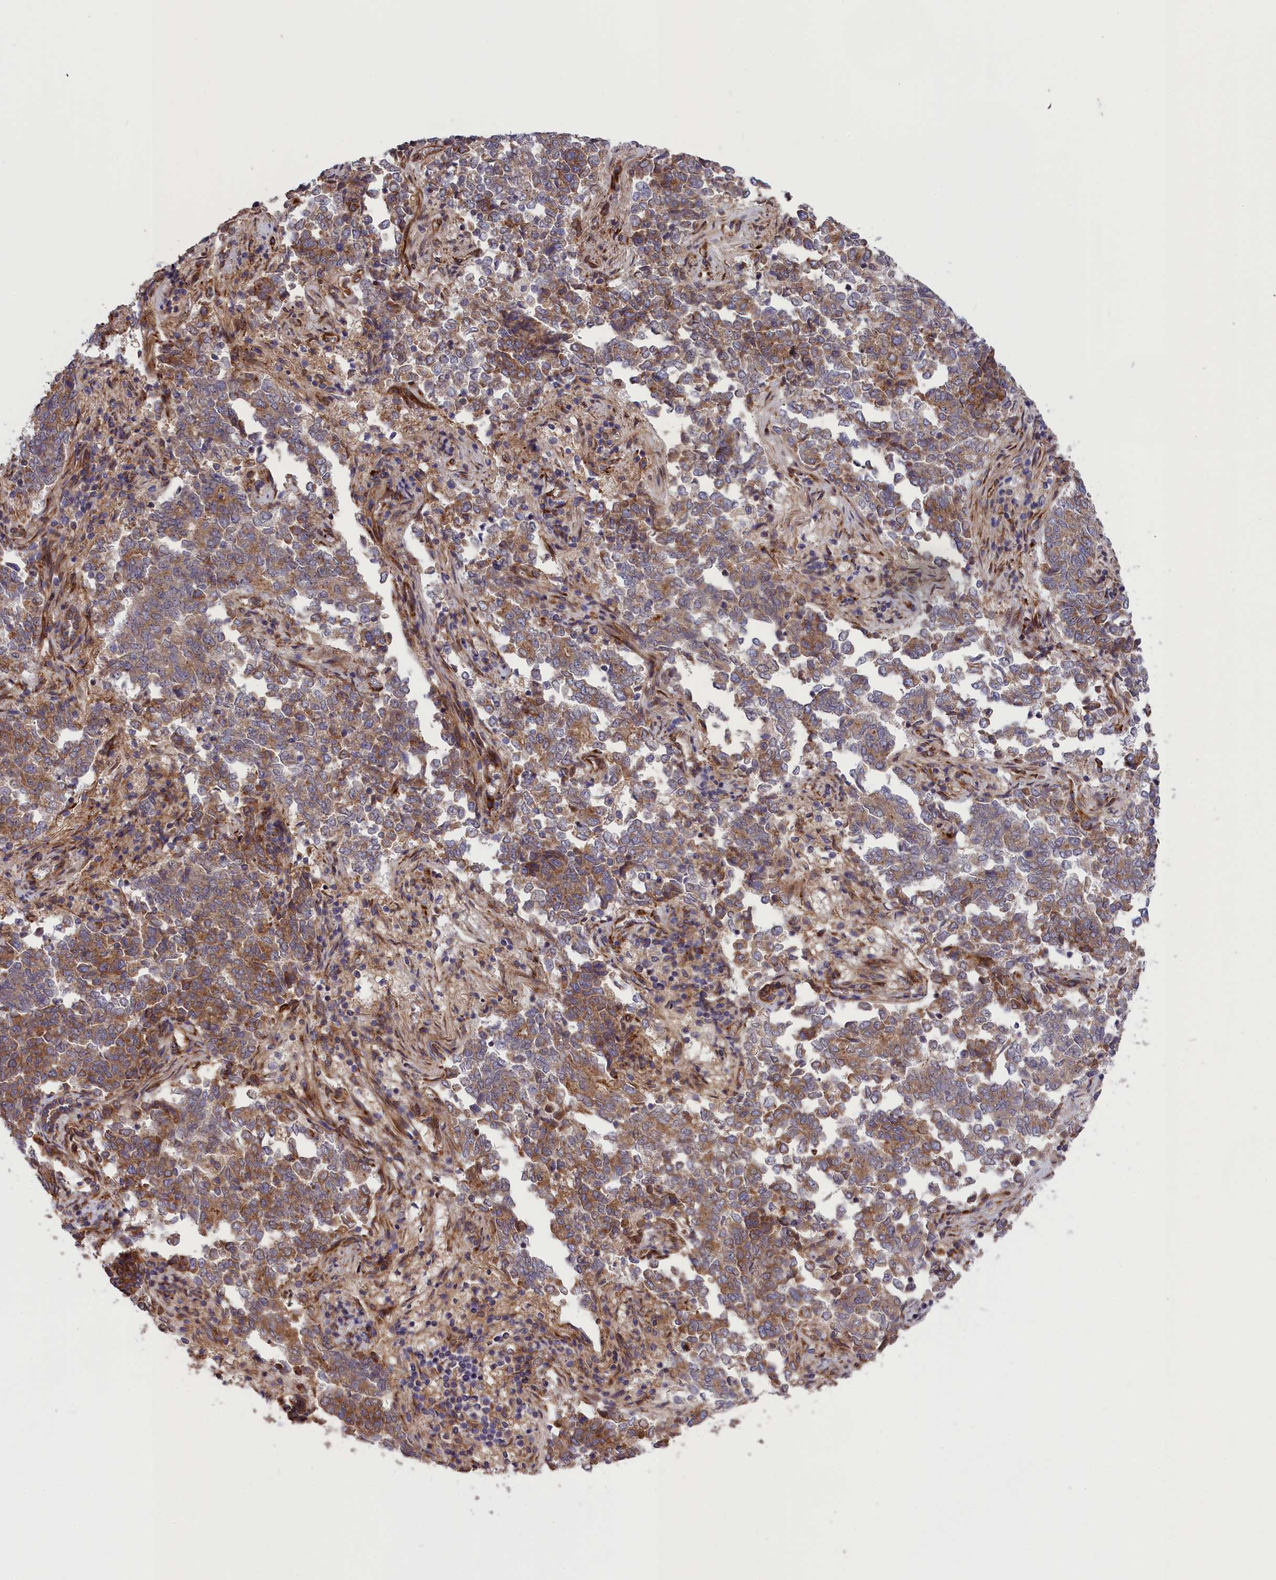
{"staining": {"intensity": "moderate", "quantity": ">75%", "location": "cytoplasmic/membranous"}, "tissue": "endometrial cancer", "cell_type": "Tumor cells", "image_type": "cancer", "snomed": [{"axis": "morphology", "description": "Adenocarcinoma, NOS"}, {"axis": "topography", "description": "Endometrium"}], "caption": "IHC (DAB) staining of human adenocarcinoma (endometrial) demonstrates moderate cytoplasmic/membranous protein expression in approximately >75% of tumor cells.", "gene": "DDX60L", "patient": {"sex": "female", "age": 80}}